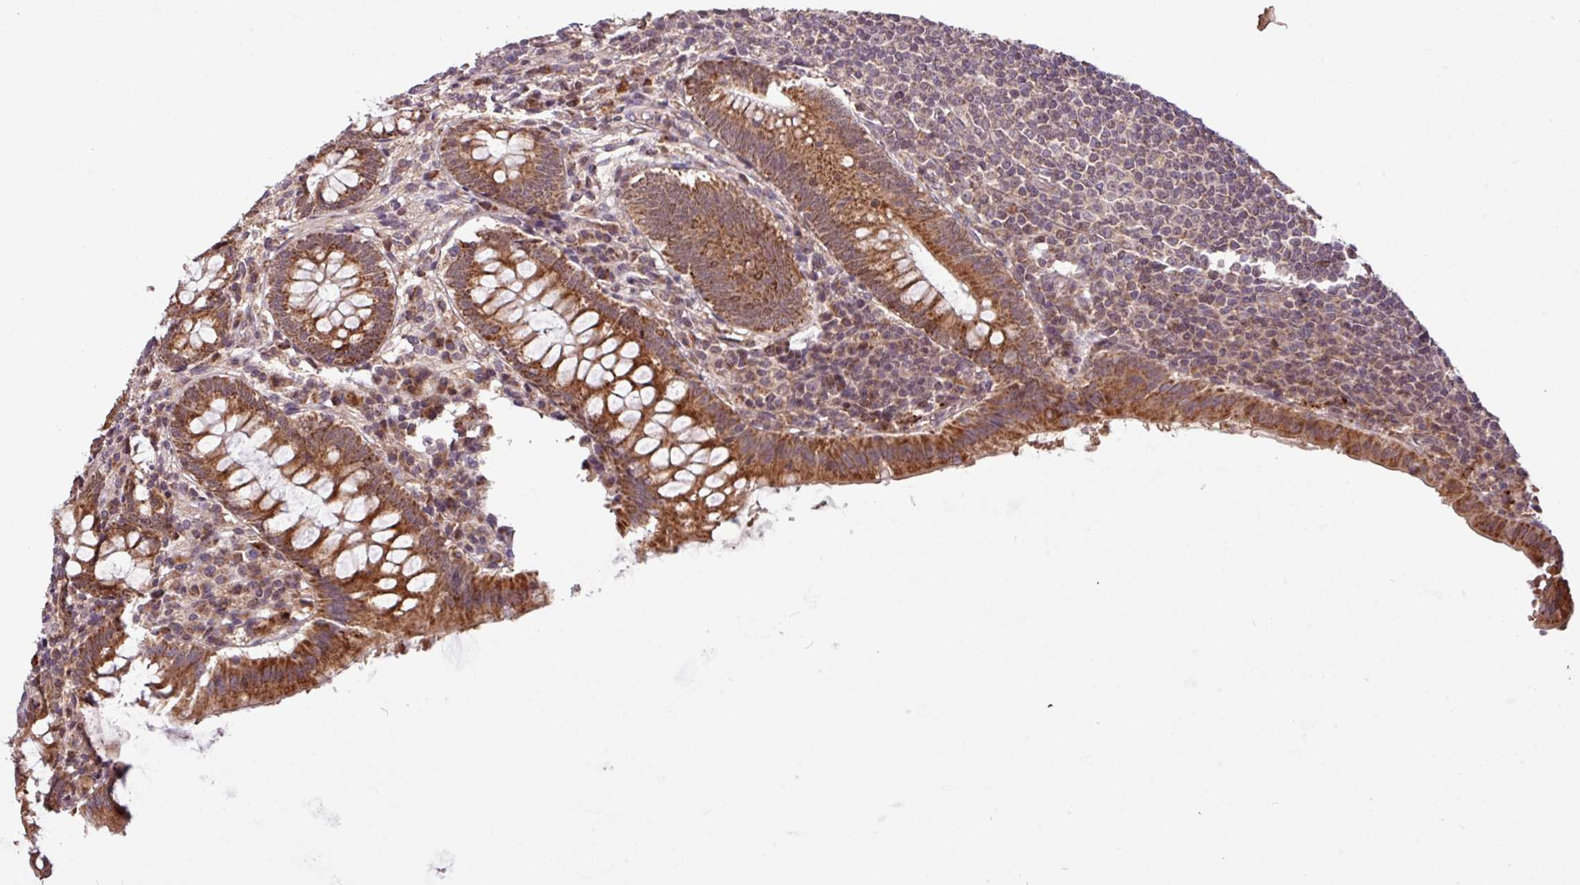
{"staining": {"intensity": "strong", "quantity": ">75%", "location": "cytoplasmic/membranous"}, "tissue": "appendix", "cell_type": "Glandular cells", "image_type": "normal", "snomed": [{"axis": "morphology", "description": "Normal tissue, NOS"}, {"axis": "topography", "description": "Appendix"}], "caption": "A micrograph of appendix stained for a protein displays strong cytoplasmic/membranous brown staining in glandular cells.", "gene": "YPEL1", "patient": {"sex": "male", "age": 83}}